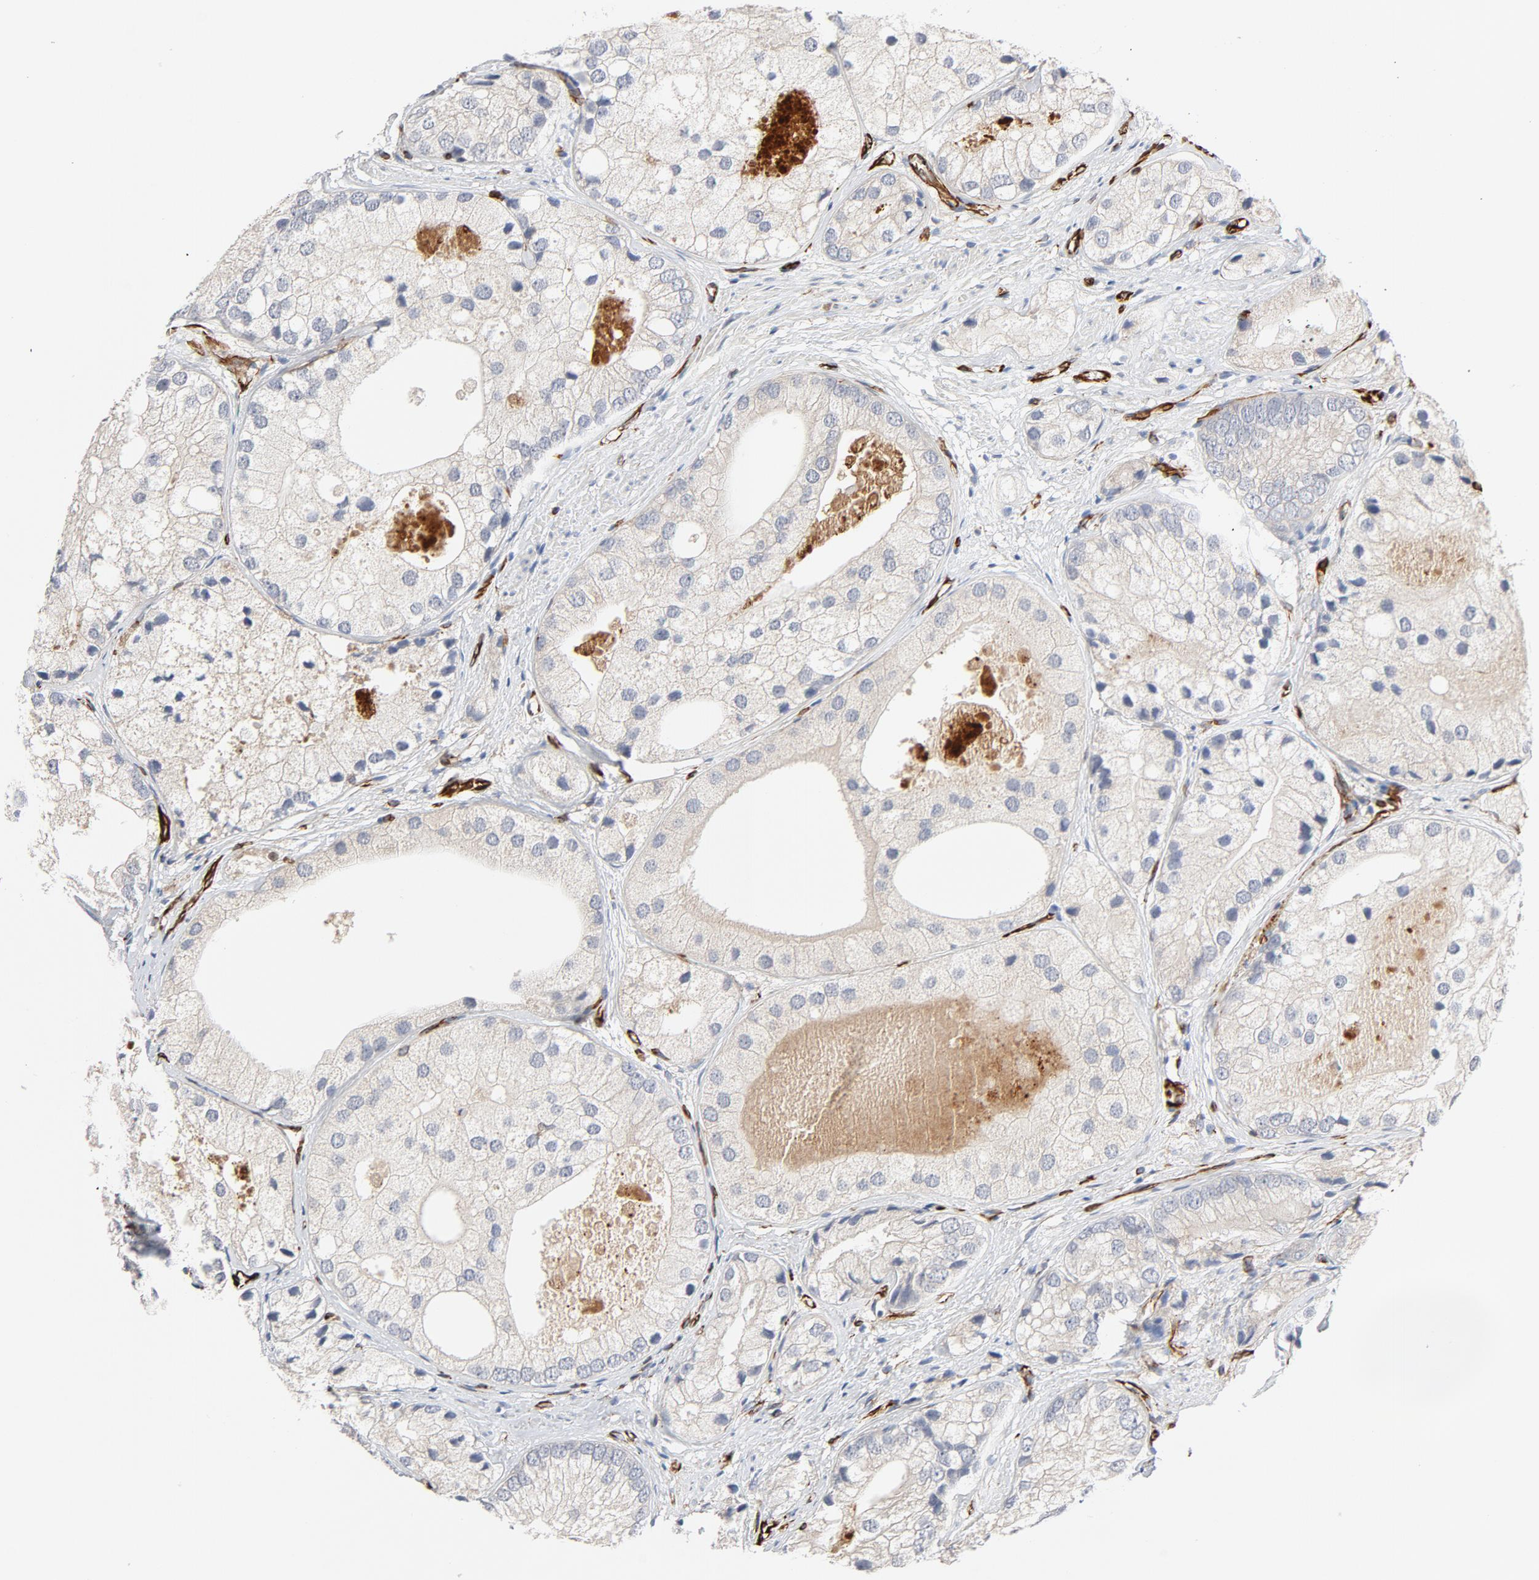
{"staining": {"intensity": "negative", "quantity": "none", "location": "none"}, "tissue": "prostate cancer", "cell_type": "Tumor cells", "image_type": "cancer", "snomed": [{"axis": "morphology", "description": "Adenocarcinoma, Low grade"}, {"axis": "topography", "description": "Prostate"}], "caption": "Immunohistochemical staining of human prostate cancer (adenocarcinoma (low-grade)) reveals no significant expression in tumor cells.", "gene": "FAM118A", "patient": {"sex": "male", "age": 69}}